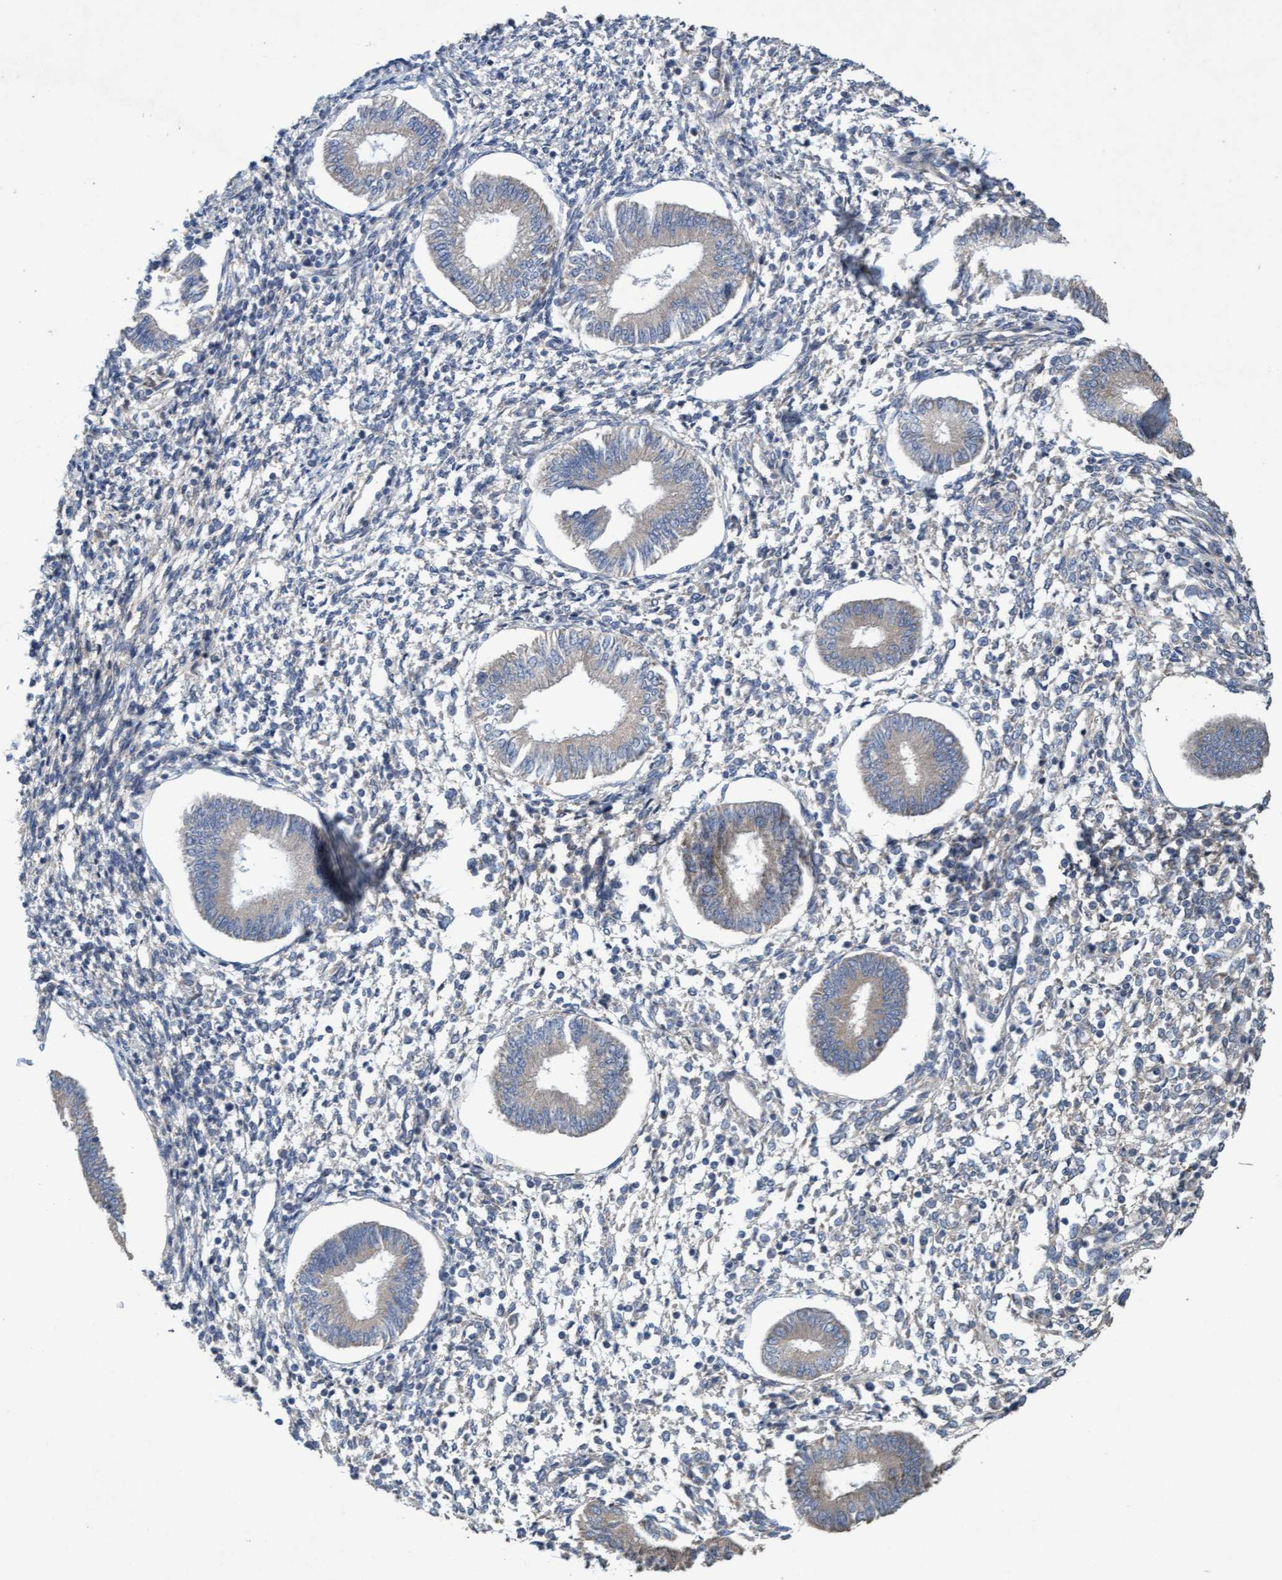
{"staining": {"intensity": "weak", "quantity": "<25%", "location": "cytoplasmic/membranous"}, "tissue": "endometrium", "cell_type": "Cells in endometrial stroma", "image_type": "normal", "snomed": [{"axis": "morphology", "description": "Normal tissue, NOS"}, {"axis": "topography", "description": "Endometrium"}], "caption": "Immunohistochemistry (IHC) histopathology image of benign endometrium: endometrium stained with DAB demonstrates no significant protein positivity in cells in endometrial stroma. Brightfield microscopy of immunohistochemistry stained with DAB (brown) and hematoxylin (blue), captured at high magnification.", "gene": "DDHD2", "patient": {"sex": "female", "age": 50}}